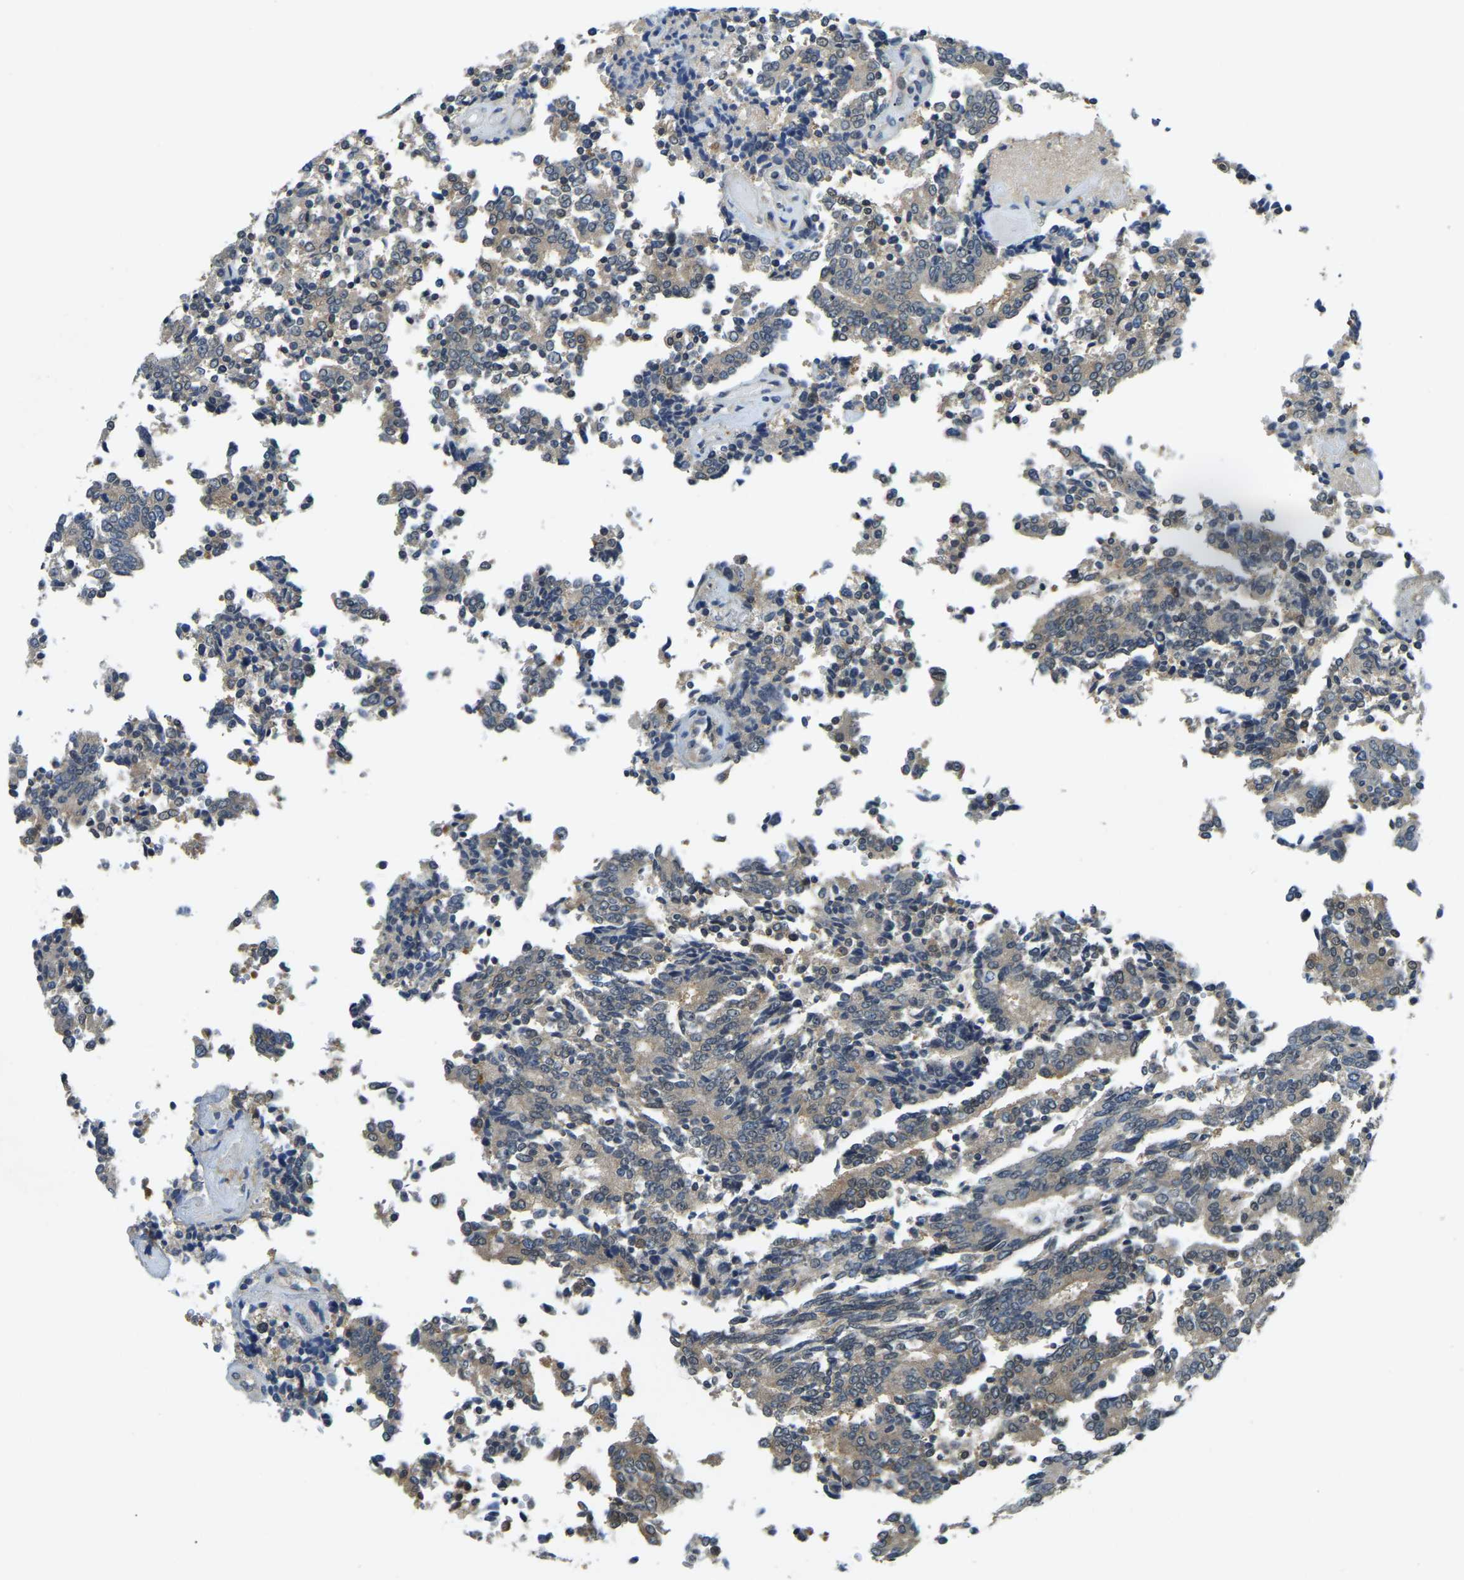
{"staining": {"intensity": "weak", "quantity": "<25%", "location": "cytoplasmic/membranous"}, "tissue": "prostate cancer", "cell_type": "Tumor cells", "image_type": "cancer", "snomed": [{"axis": "morphology", "description": "Normal tissue, NOS"}, {"axis": "morphology", "description": "Adenocarcinoma, High grade"}, {"axis": "topography", "description": "Prostate"}, {"axis": "topography", "description": "Seminal veicle"}], "caption": "Human adenocarcinoma (high-grade) (prostate) stained for a protein using immunohistochemistry (IHC) shows no staining in tumor cells.", "gene": "AHNAK", "patient": {"sex": "male", "age": 55}}